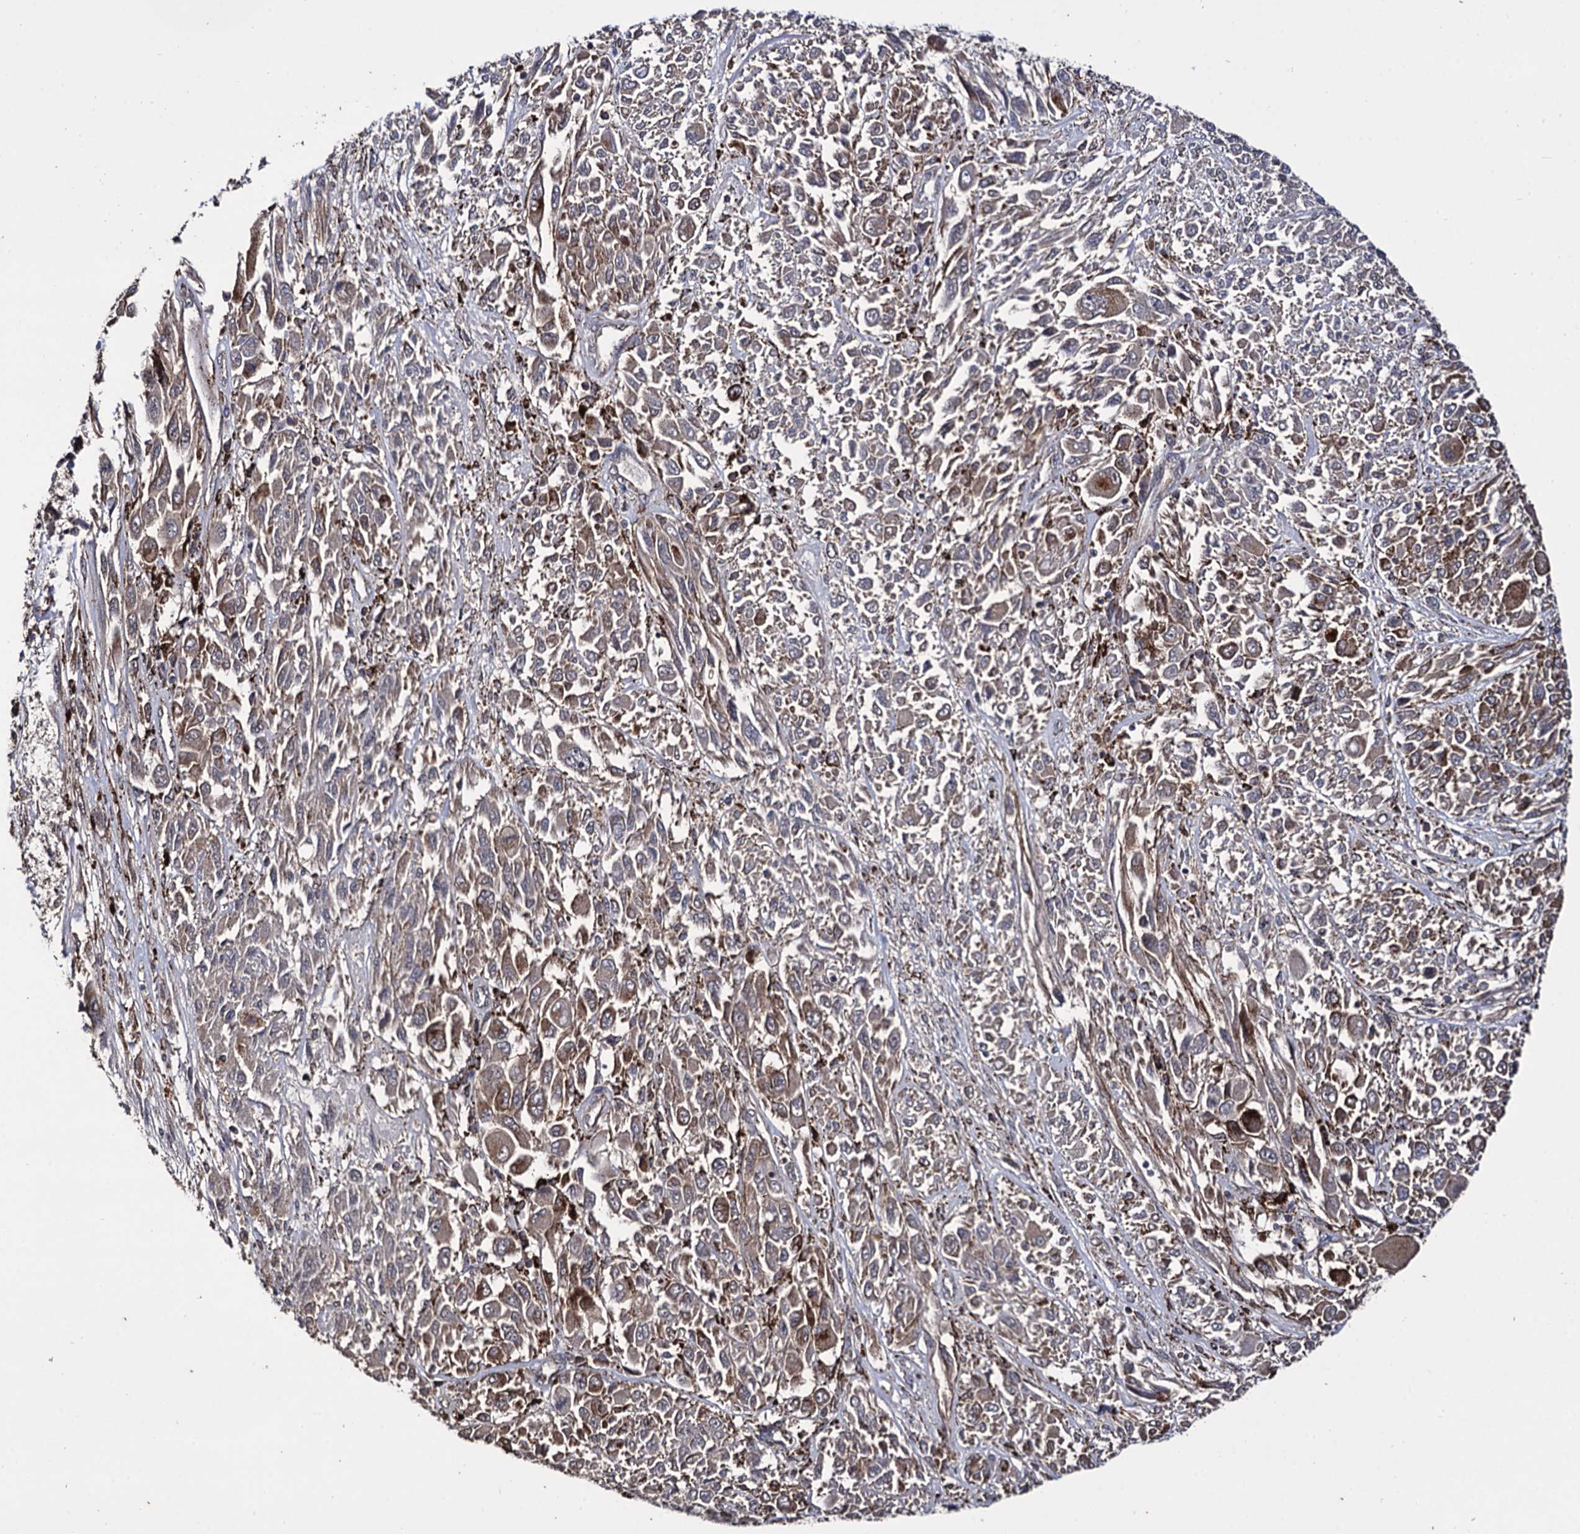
{"staining": {"intensity": "moderate", "quantity": "<25%", "location": "cytoplasmic/membranous"}, "tissue": "melanoma", "cell_type": "Tumor cells", "image_type": "cancer", "snomed": [{"axis": "morphology", "description": "Malignant melanoma, NOS"}, {"axis": "topography", "description": "Skin"}], "caption": "Protein expression analysis of human malignant melanoma reveals moderate cytoplasmic/membranous expression in about <25% of tumor cells.", "gene": "MICAL2", "patient": {"sex": "female", "age": 91}}